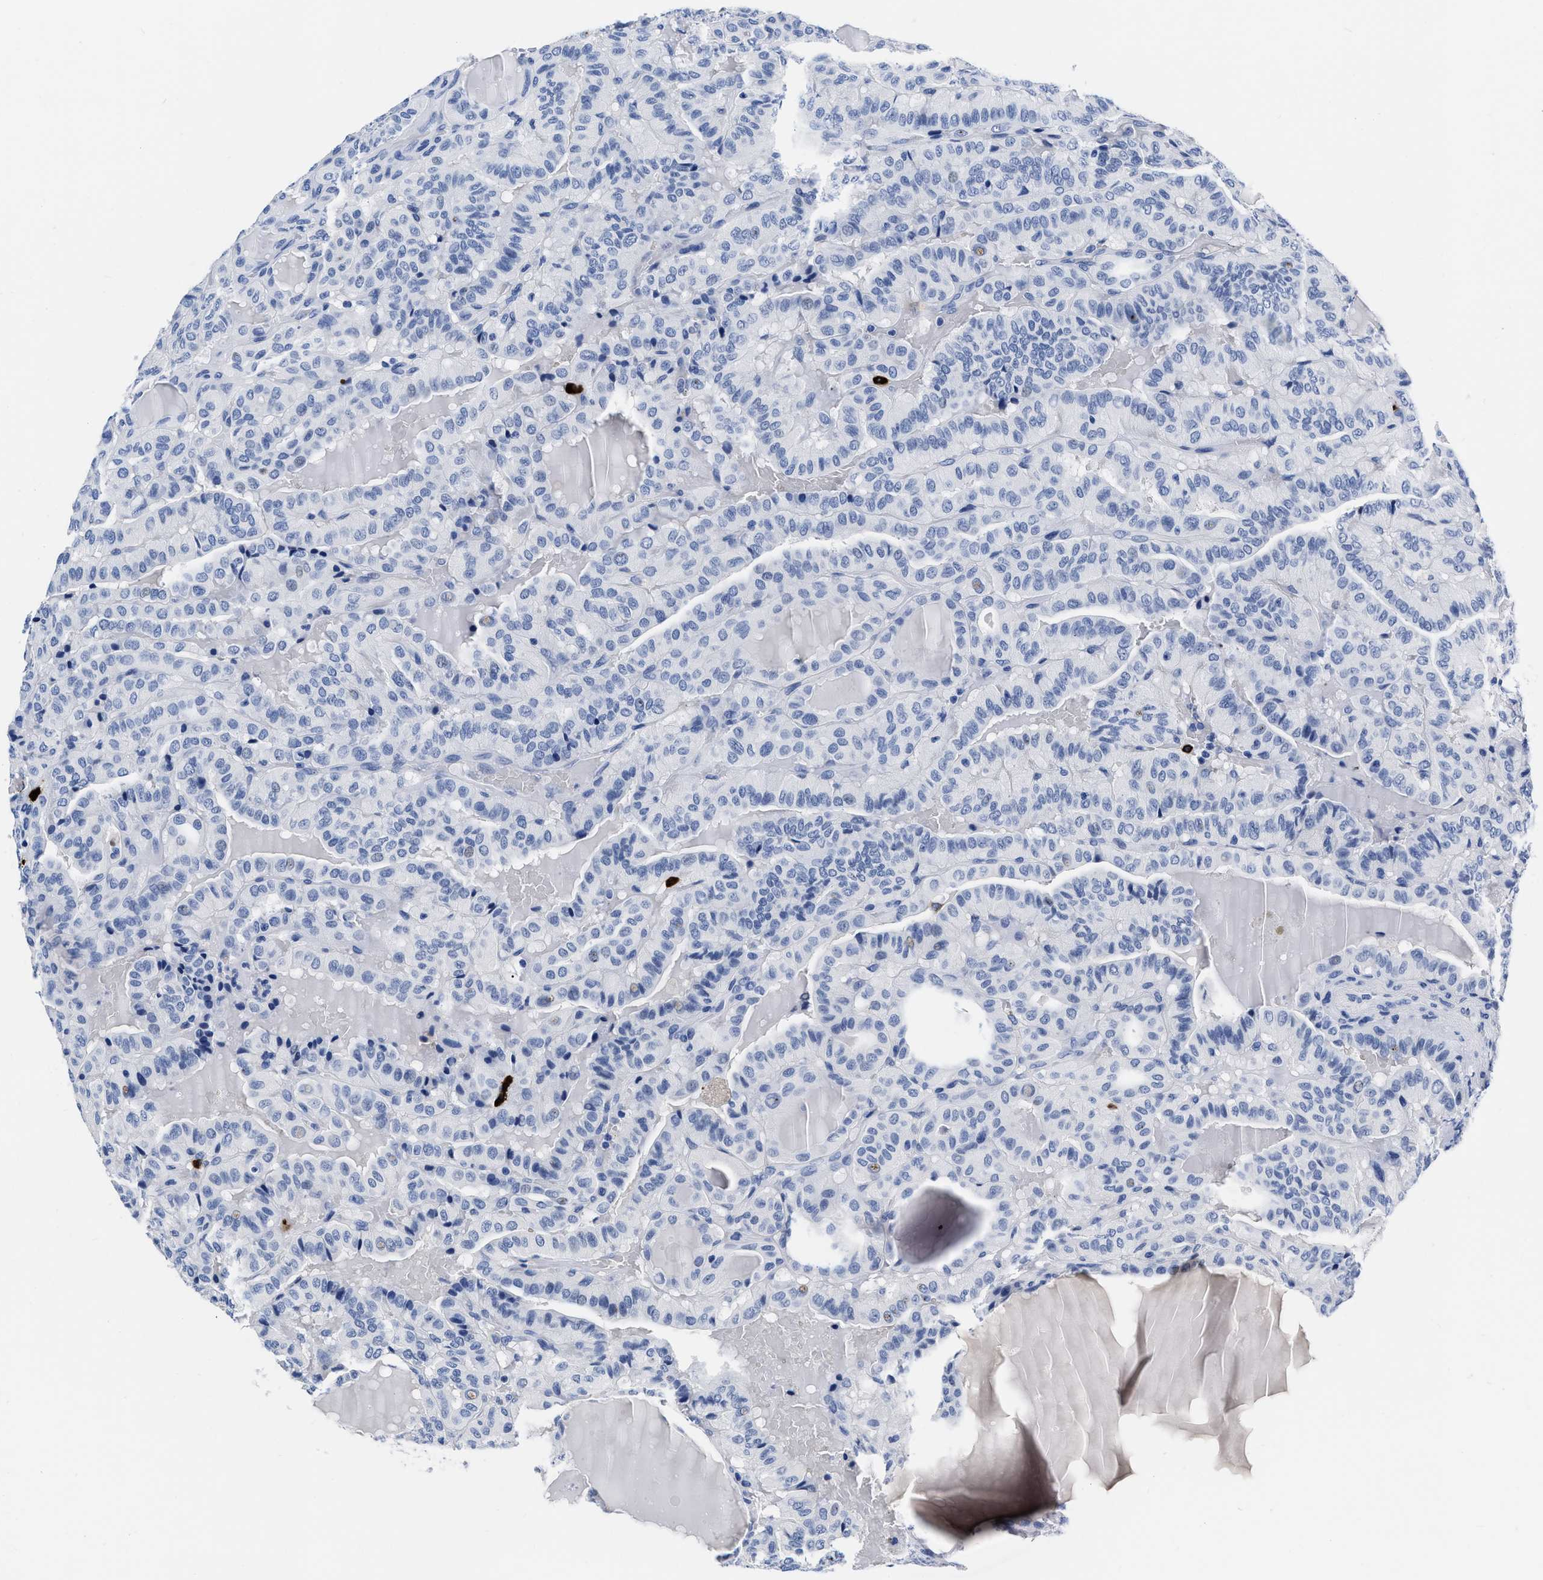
{"staining": {"intensity": "negative", "quantity": "none", "location": "none"}, "tissue": "thyroid cancer", "cell_type": "Tumor cells", "image_type": "cancer", "snomed": [{"axis": "morphology", "description": "Papillary adenocarcinoma, NOS"}, {"axis": "topography", "description": "Thyroid gland"}], "caption": "Immunohistochemistry of thyroid cancer exhibits no staining in tumor cells.", "gene": "CER1", "patient": {"sex": "male", "age": 77}}